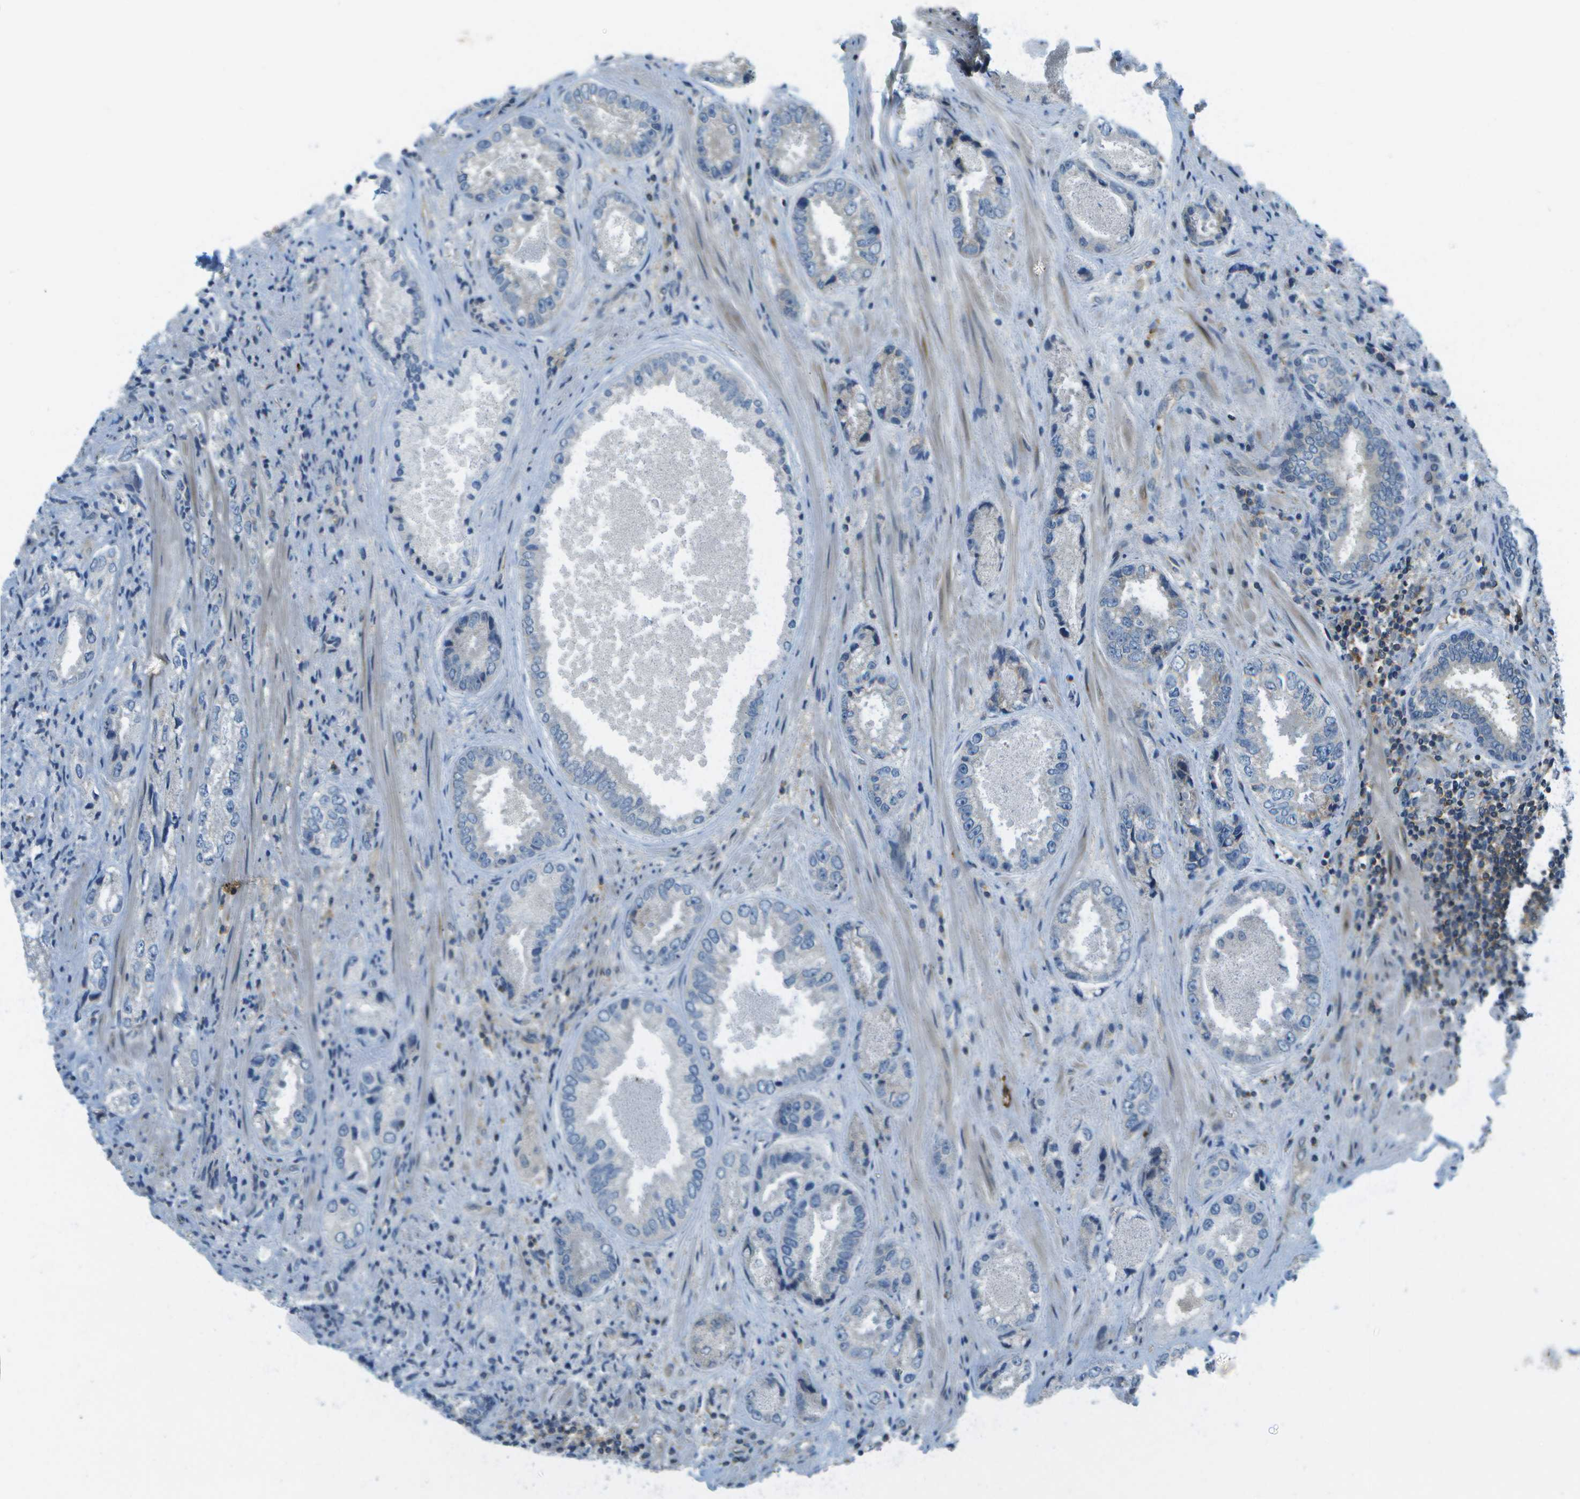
{"staining": {"intensity": "negative", "quantity": "none", "location": "none"}, "tissue": "prostate cancer", "cell_type": "Tumor cells", "image_type": "cancer", "snomed": [{"axis": "morphology", "description": "Adenocarcinoma, High grade"}, {"axis": "topography", "description": "Prostate"}], "caption": "This photomicrograph is of prostate adenocarcinoma (high-grade) stained with immunohistochemistry (IHC) to label a protein in brown with the nuclei are counter-stained blue. There is no expression in tumor cells.", "gene": "CTIF", "patient": {"sex": "male", "age": 61}}